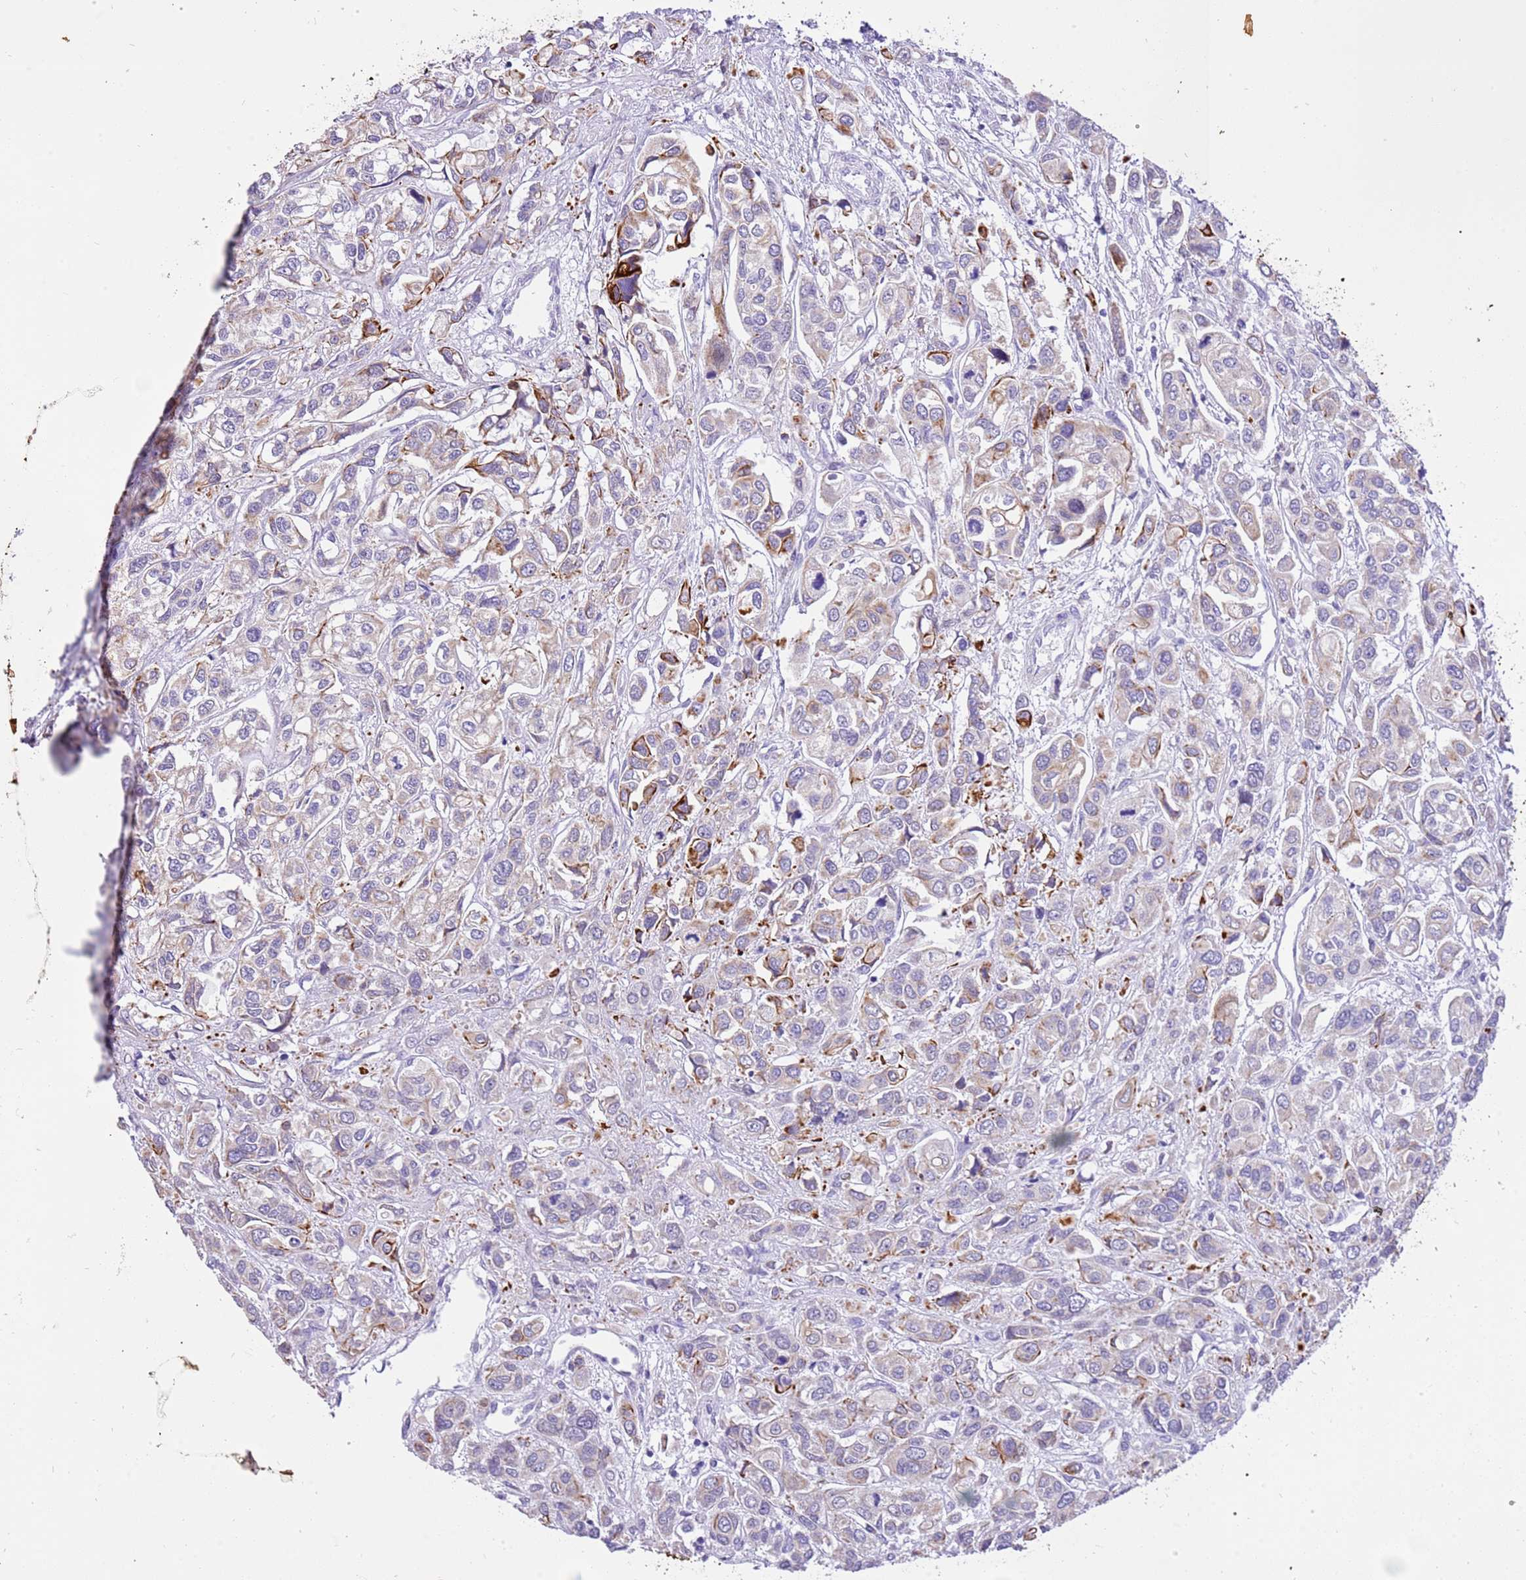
{"staining": {"intensity": "moderate", "quantity": ">75%", "location": "cytoplasmic/membranous"}, "tissue": "urothelial cancer", "cell_type": "Tumor cells", "image_type": "cancer", "snomed": [{"axis": "morphology", "description": "Urothelial carcinoma, High grade"}, {"axis": "topography", "description": "Urinary bladder"}], "caption": "An IHC histopathology image of neoplastic tissue is shown. Protein staining in brown labels moderate cytoplasmic/membranous positivity in urothelial cancer within tumor cells.", "gene": "R3HDM4", "patient": {"sex": "male", "age": 67}}